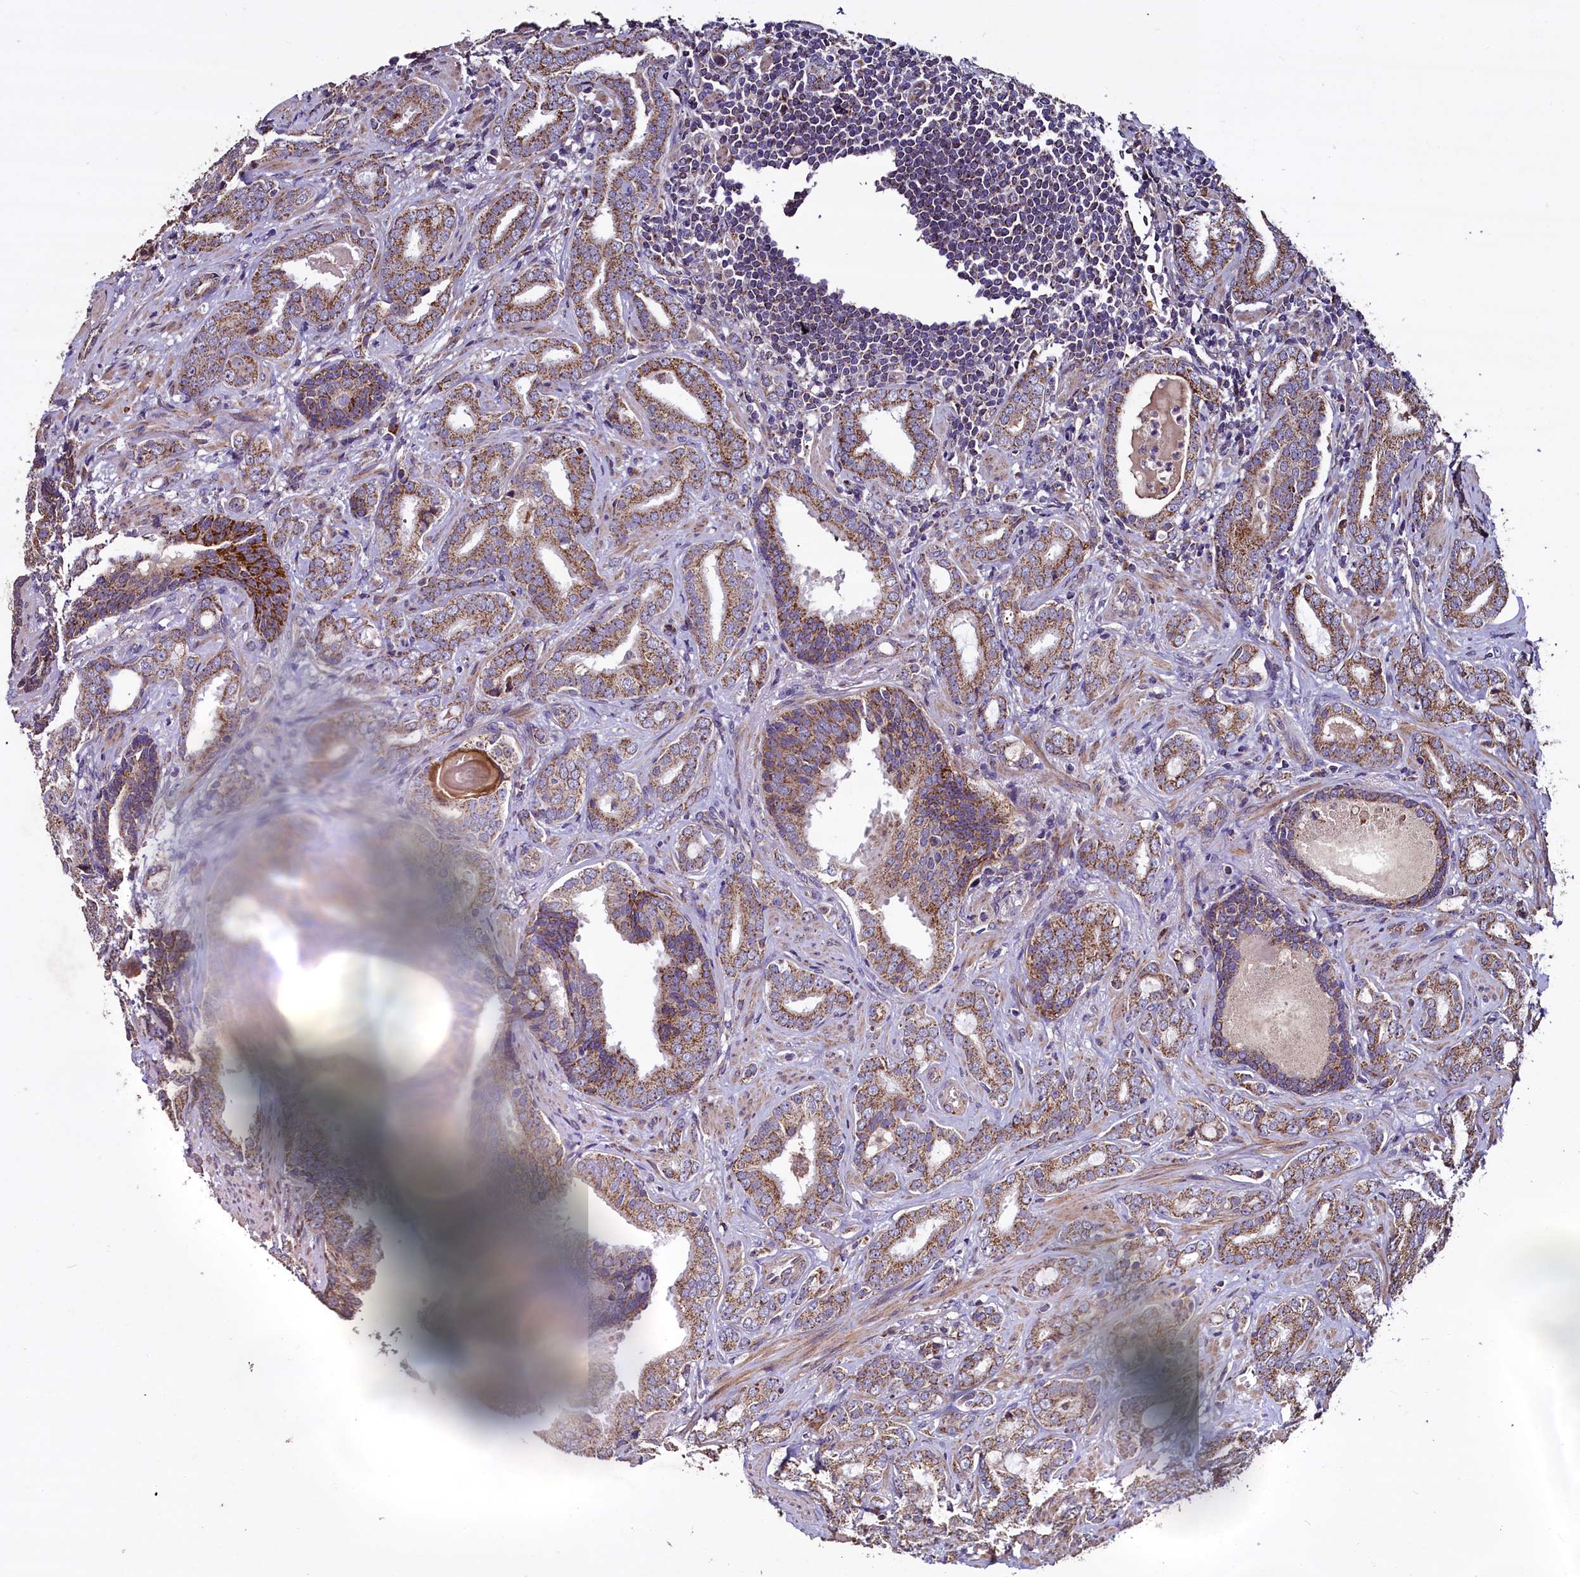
{"staining": {"intensity": "moderate", "quantity": "25%-75%", "location": "cytoplasmic/membranous"}, "tissue": "prostate cancer", "cell_type": "Tumor cells", "image_type": "cancer", "snomed": [{"axis": "morphology", "description": "Adenocarcinoma, High grade"}, {"axis": "topography", "description": "Prostate"}], "caption": "An image showing moderate cytoplasmic/membranous expression in about 25%-75% of tumor cells in adenocarcinoma (high-grade) (prostate), as visualized by brown immunohistochemical staining.", "gene": "COQ9", "patient": {"sex": "male", "age": 63}}